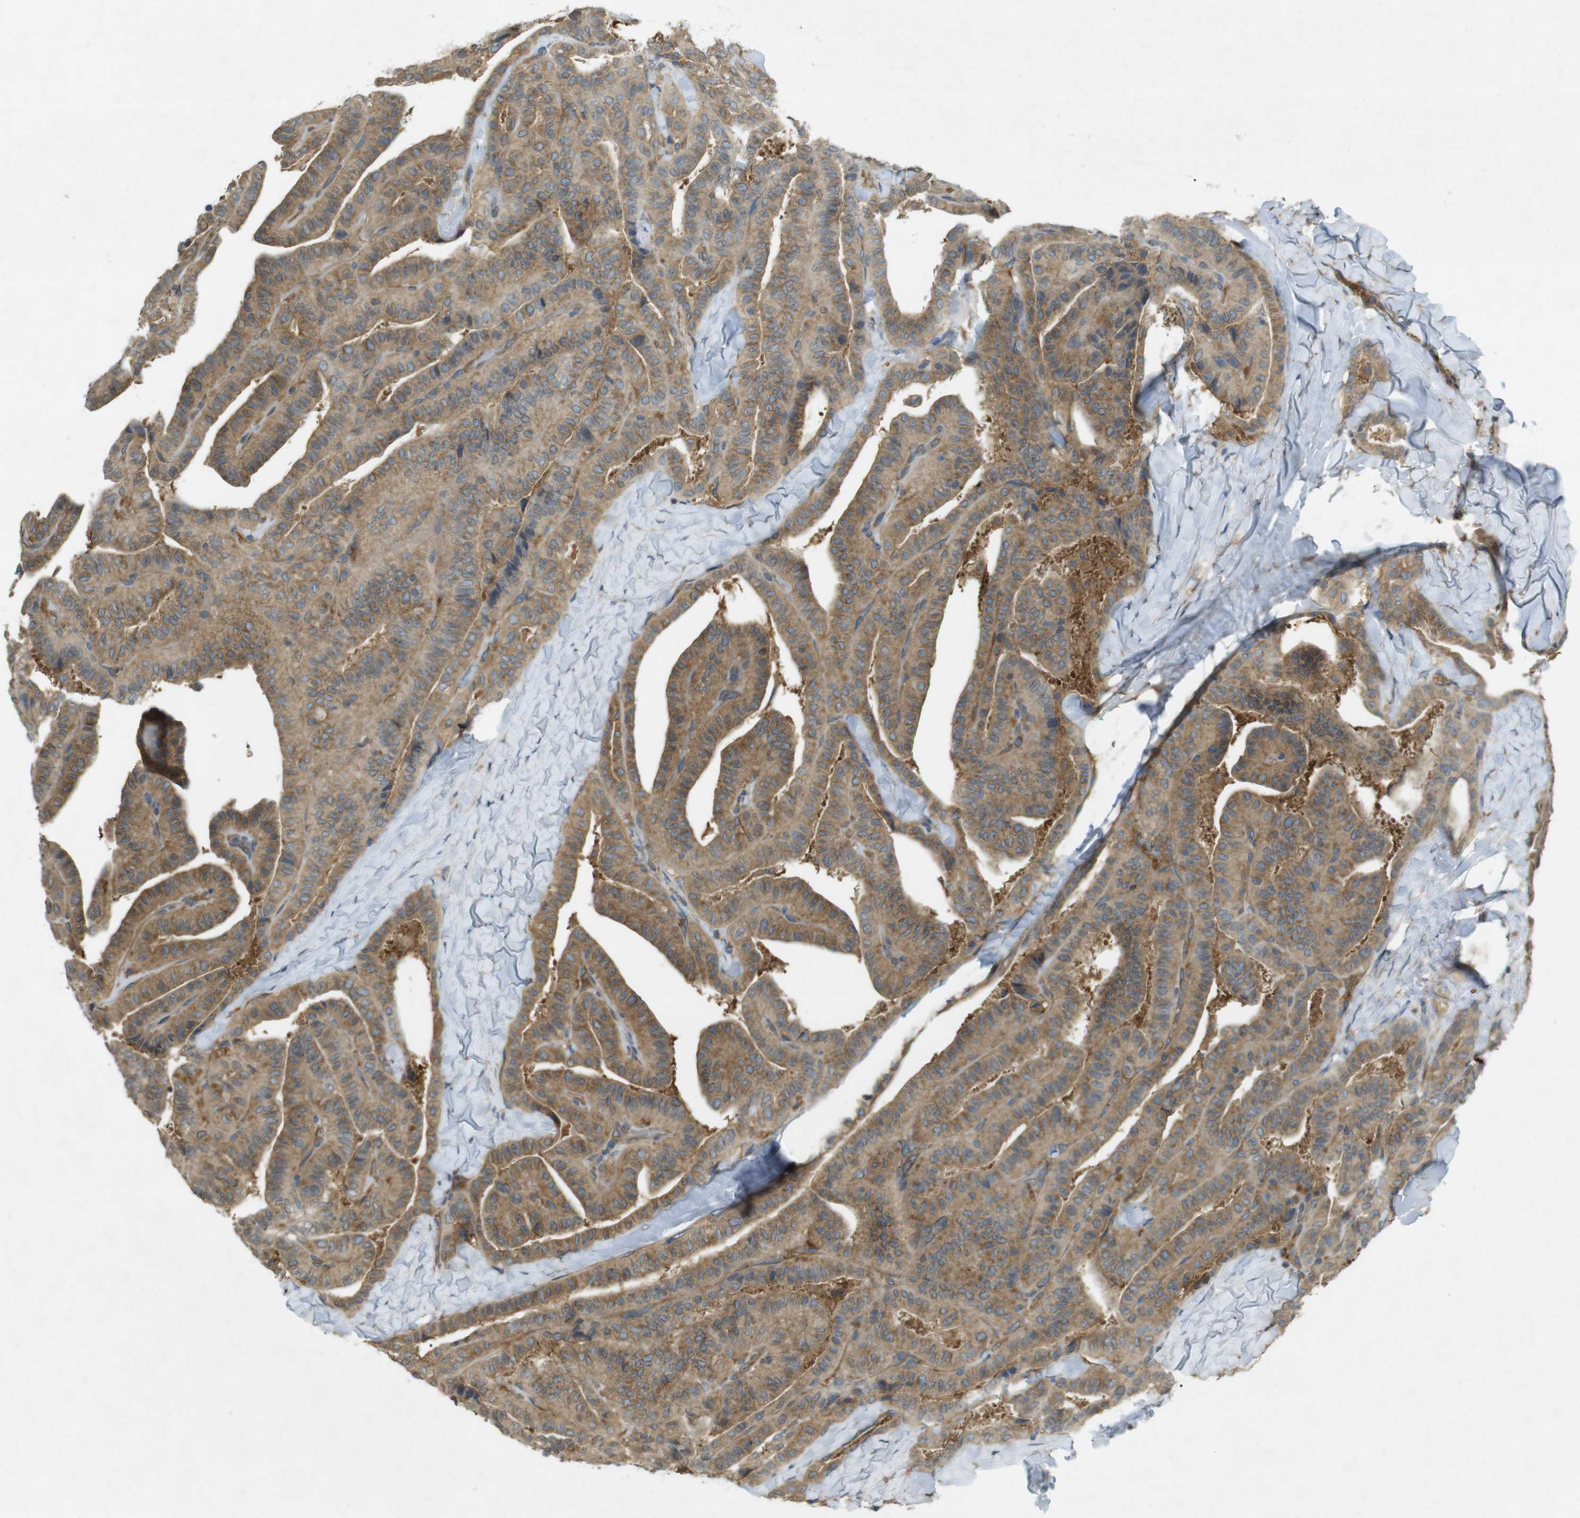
{"staining": {"intensity": "moderate", "quantity": ">75%", "location": "cytoplasmic/membranous"}, "tissue": "thyroid cancer", "cell_type": "Tumor cells", "image_type": "cancer", "snomed": [{"axis": "morphology", "description": "Papillary adenocarcinoma, NOS"}, {"axis": "topography", "description": "Thyroid gland"}], "caption": "Human thyroid papillary adenocarcinoma stained with a brown dye reveals moderate cytoplasmic/membranous positive positivity in approximately >75% of tumor cells.", "gene": "KIF5B", "patient": {"sex": "male", "age": 77}}